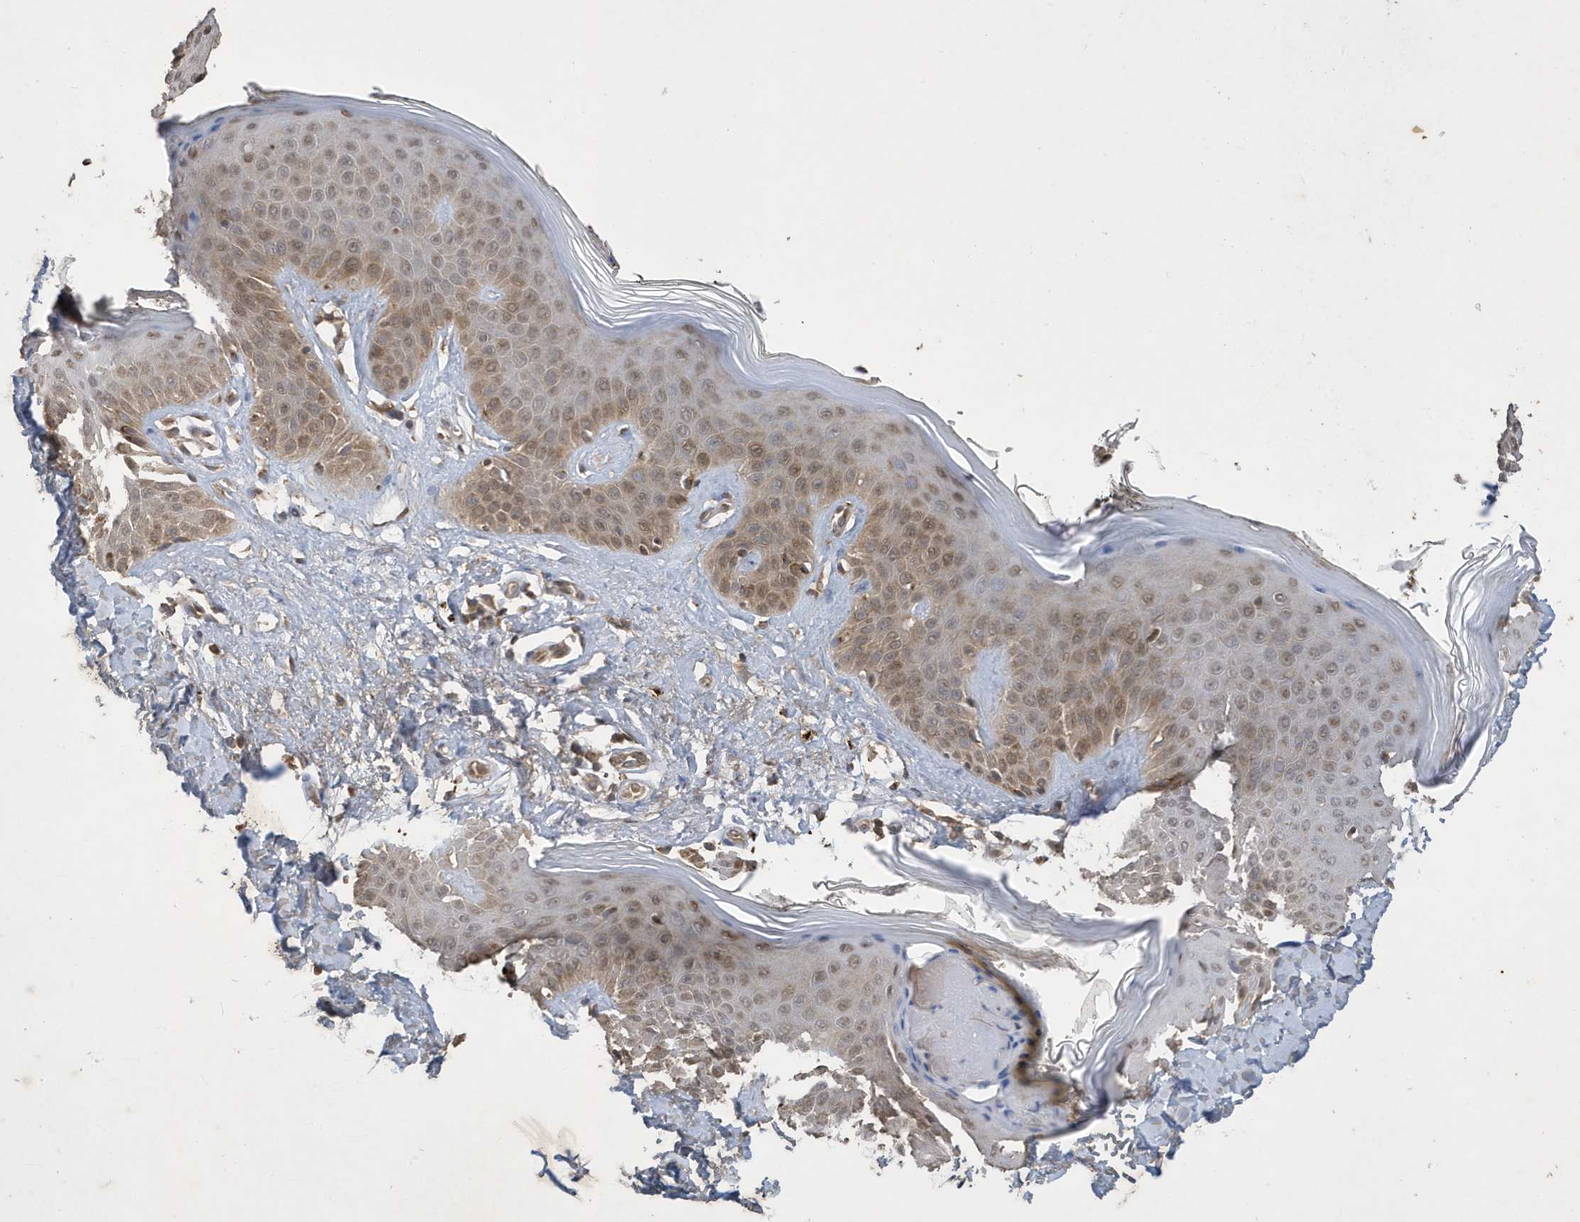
{"staining": {"intensity": "weak", "quantity": ">75%", "location": "cytoplasmic/membranous"}, "tissue": "skin", "cell_type": "Fibroblasts", "image_type": "normal", "snomed": [{"axis": "morphology", "description": "Normal tissue, NOS"}, {"axis": "topography", "description": "Skin"}], "caption": "Immunohistochemistry (IHC) (DAB) staining of benign skin reveals weak cytoplasmic/membranous protein positivity in approximately >75% of fibroblasts.", "gene": "STX10", "patient": {"sex": "female", "age": 64}}